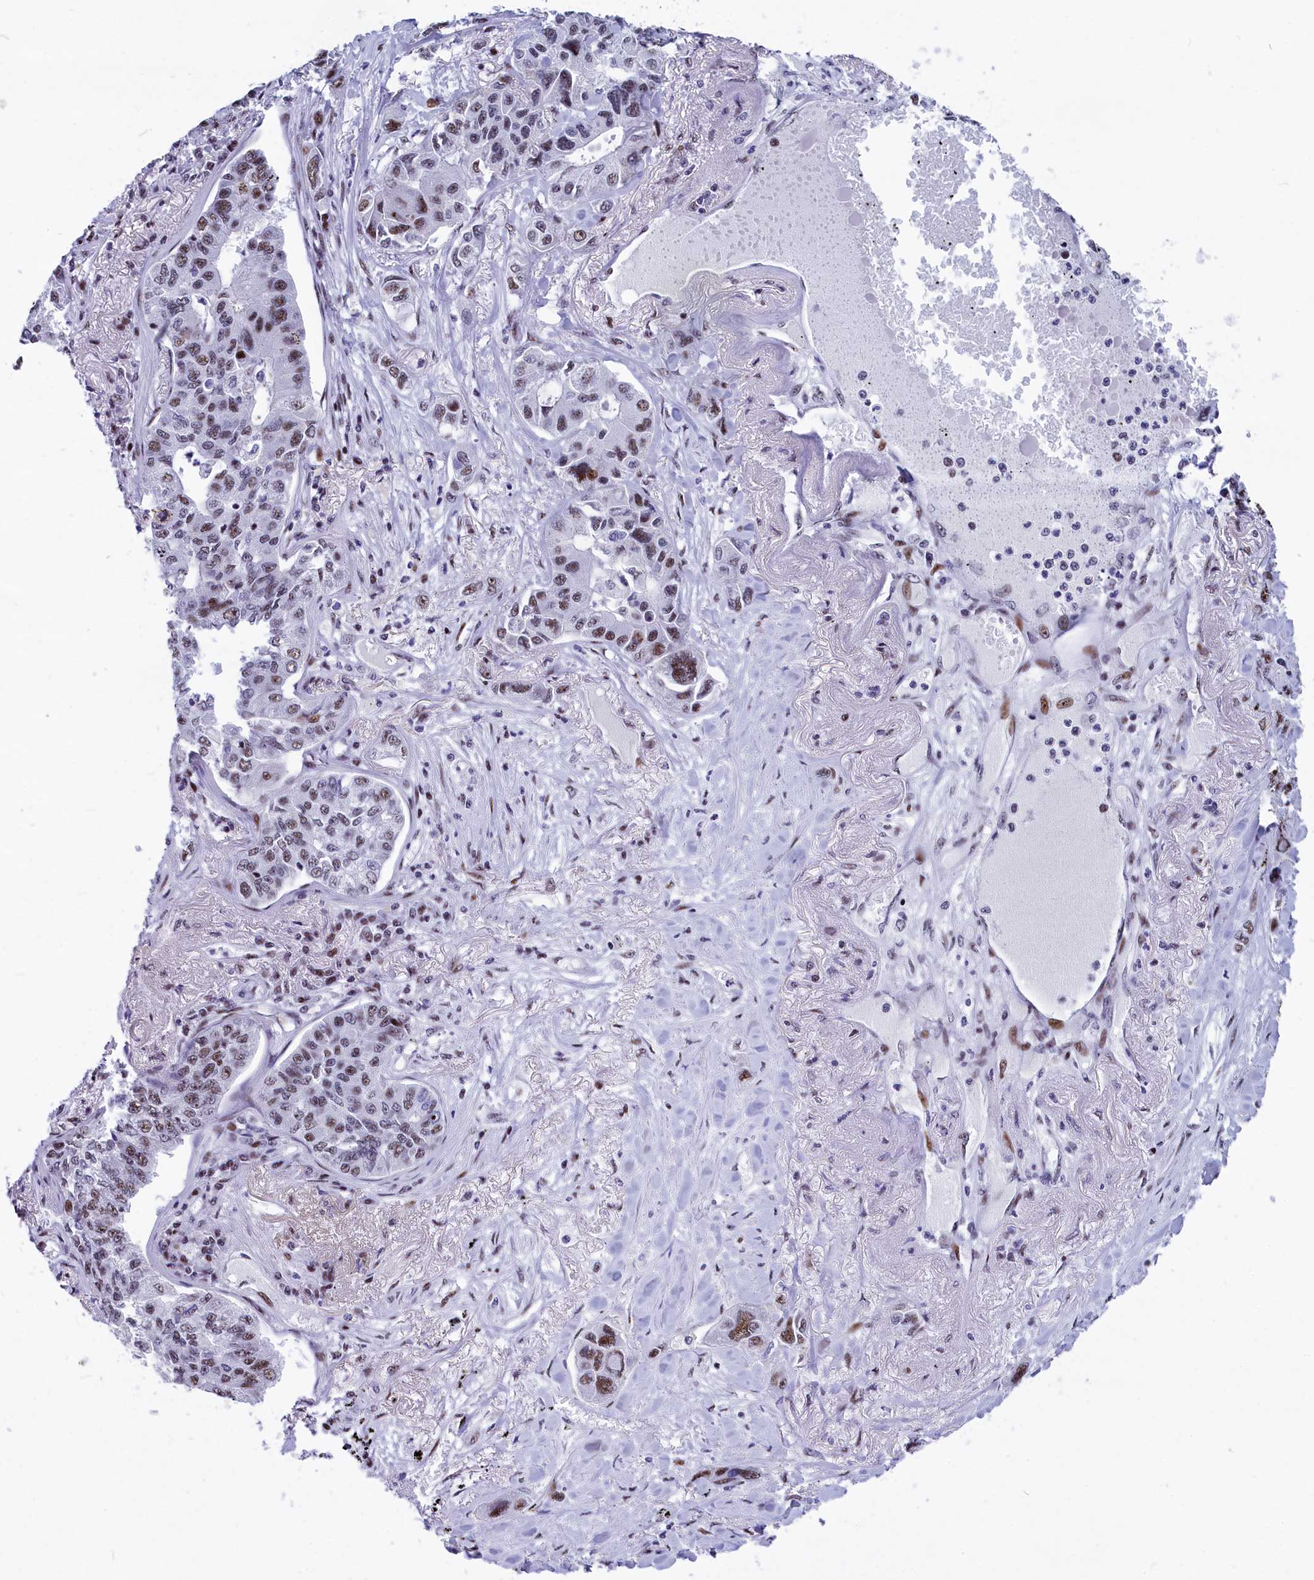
{"staining": {"intensity": "moderate", "quantity": ">75%", "location": "nuclear"}, "tissue": "lung cancer", "cell_type": "Tumor cells", "image_type": "cancer", "snomed": [{"axis": "morphology", "description": "Adenocarcinoma, NOS"}, {"axis": "topography", "description": "Lung"}], "caption": "A histopathology image of human adenocarcinoma (lung) stained for a protein displays moderate nuclear brown staining in tumor cells.", "gene": "NSA2", "patient": {"sex": "male", "age": 49}}